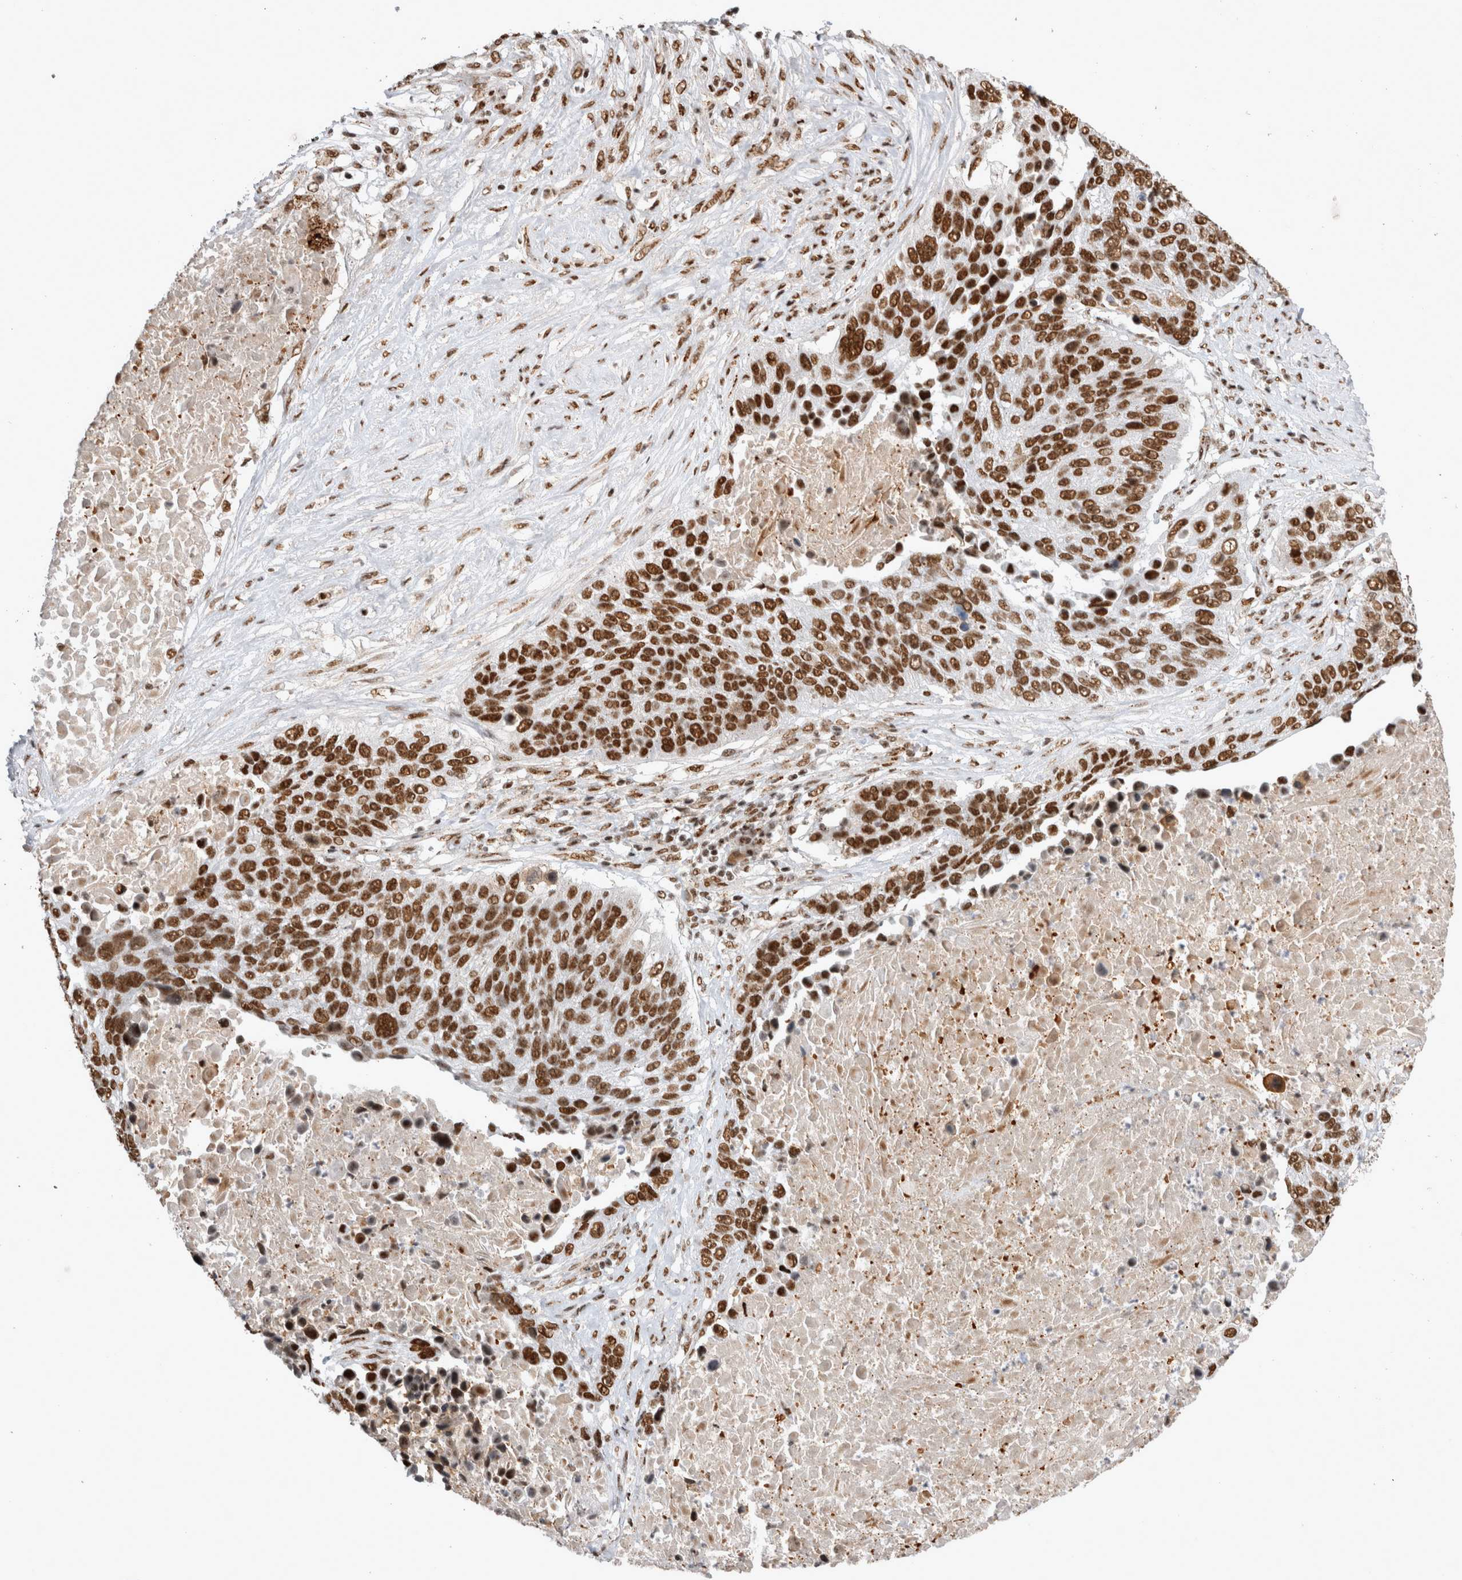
{"staining": {"intensity": "strong", "quantity": ">75%", "location": "nuclear"}, "tissue": "lung cancer", "cell_type": "Tumor cells", "image_type": "cancer", "snomed": [{"axis": "morphology", "description": "Squamous cell carcinoma, NOS"}, {"axis": "topography", "description": "Lung"}], "caption": "Tumor cells reveal high levels of strong nuclear expression in approximately >75% of cells in human lung cancer (squamous cell carcinoma).", "gene": "EYA2", "patient": {"sex": "male", "age": 66}}